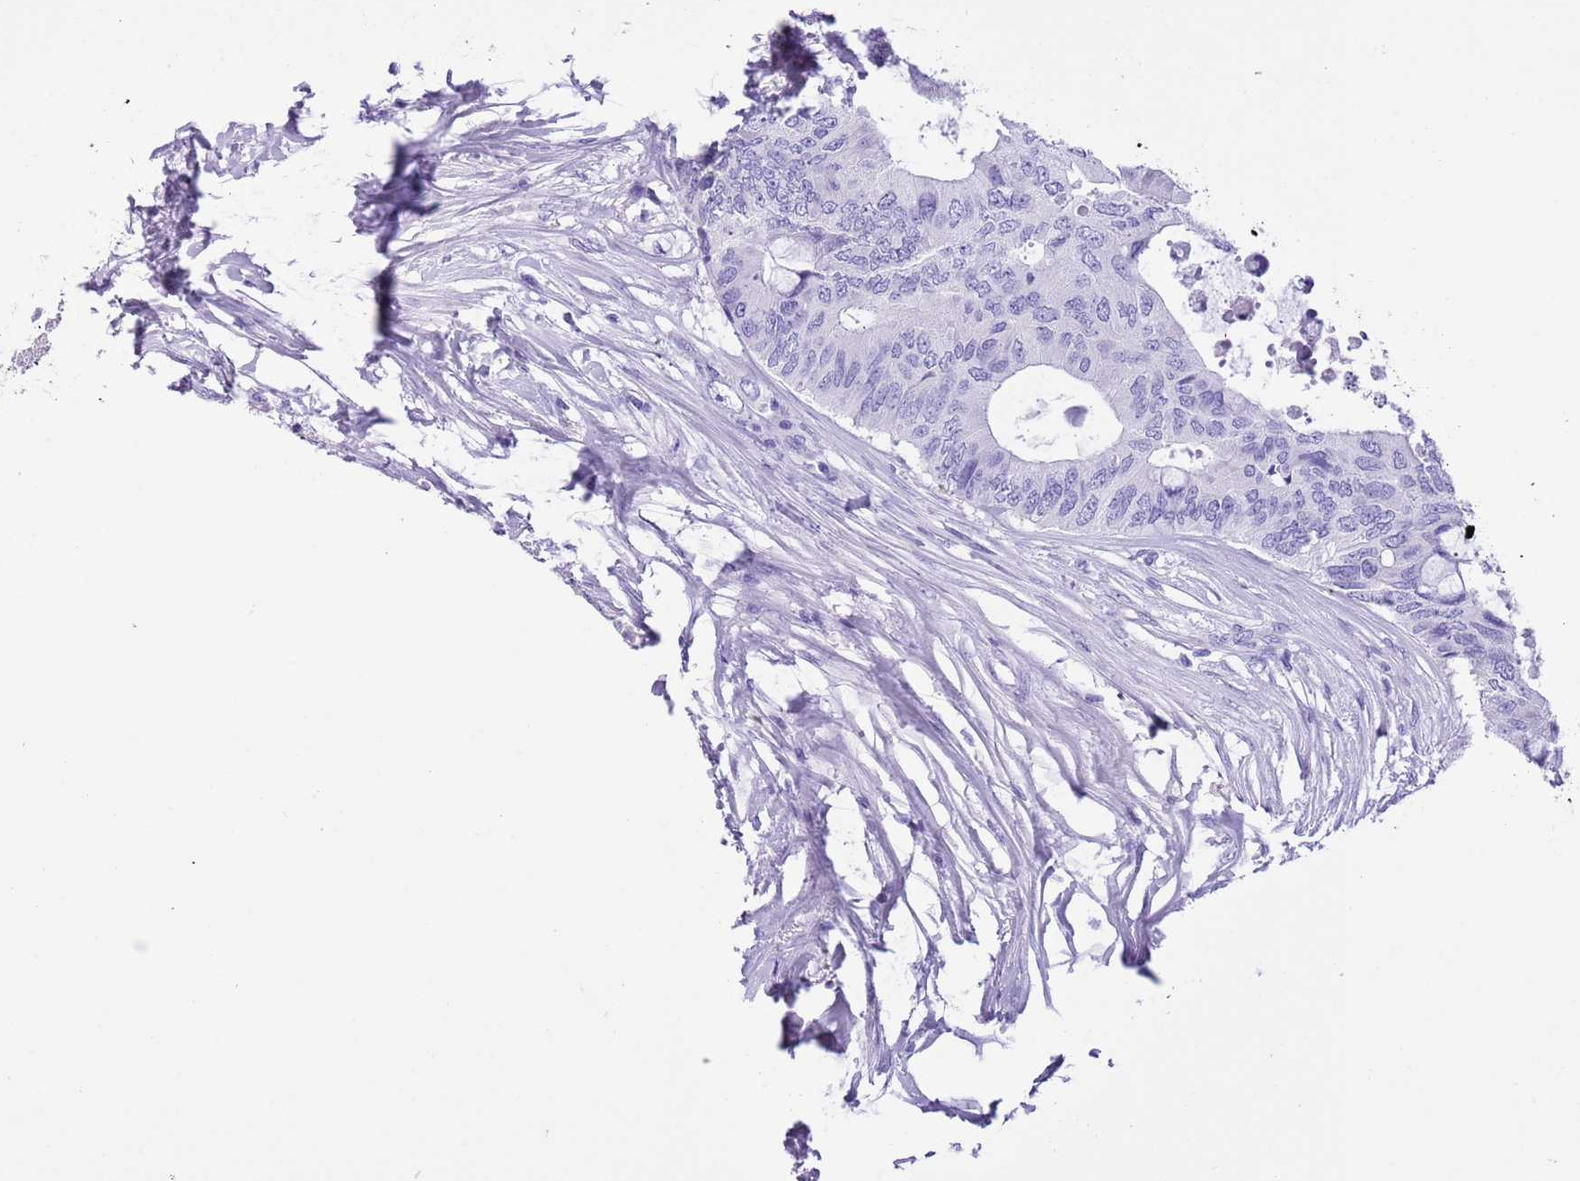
{"staining": {"intensity": "negative", "quantity": "none", "location": "none"}, "tissue": "colorectal cancer", "cell_type": "Tumor cells", "image_type": "cancer", "snomed": [{"axis": "morphology", "description": "Adenocarcinoma, NOS"}, {"axis": "topography", "description": "Colon"}], "caption": "Human colorectal cancer stained for a protein using IHC exhibits no positivity in tumor cells.", "gene": "TBC1D10B", "patient": {"sex": "male", "age": 71}}